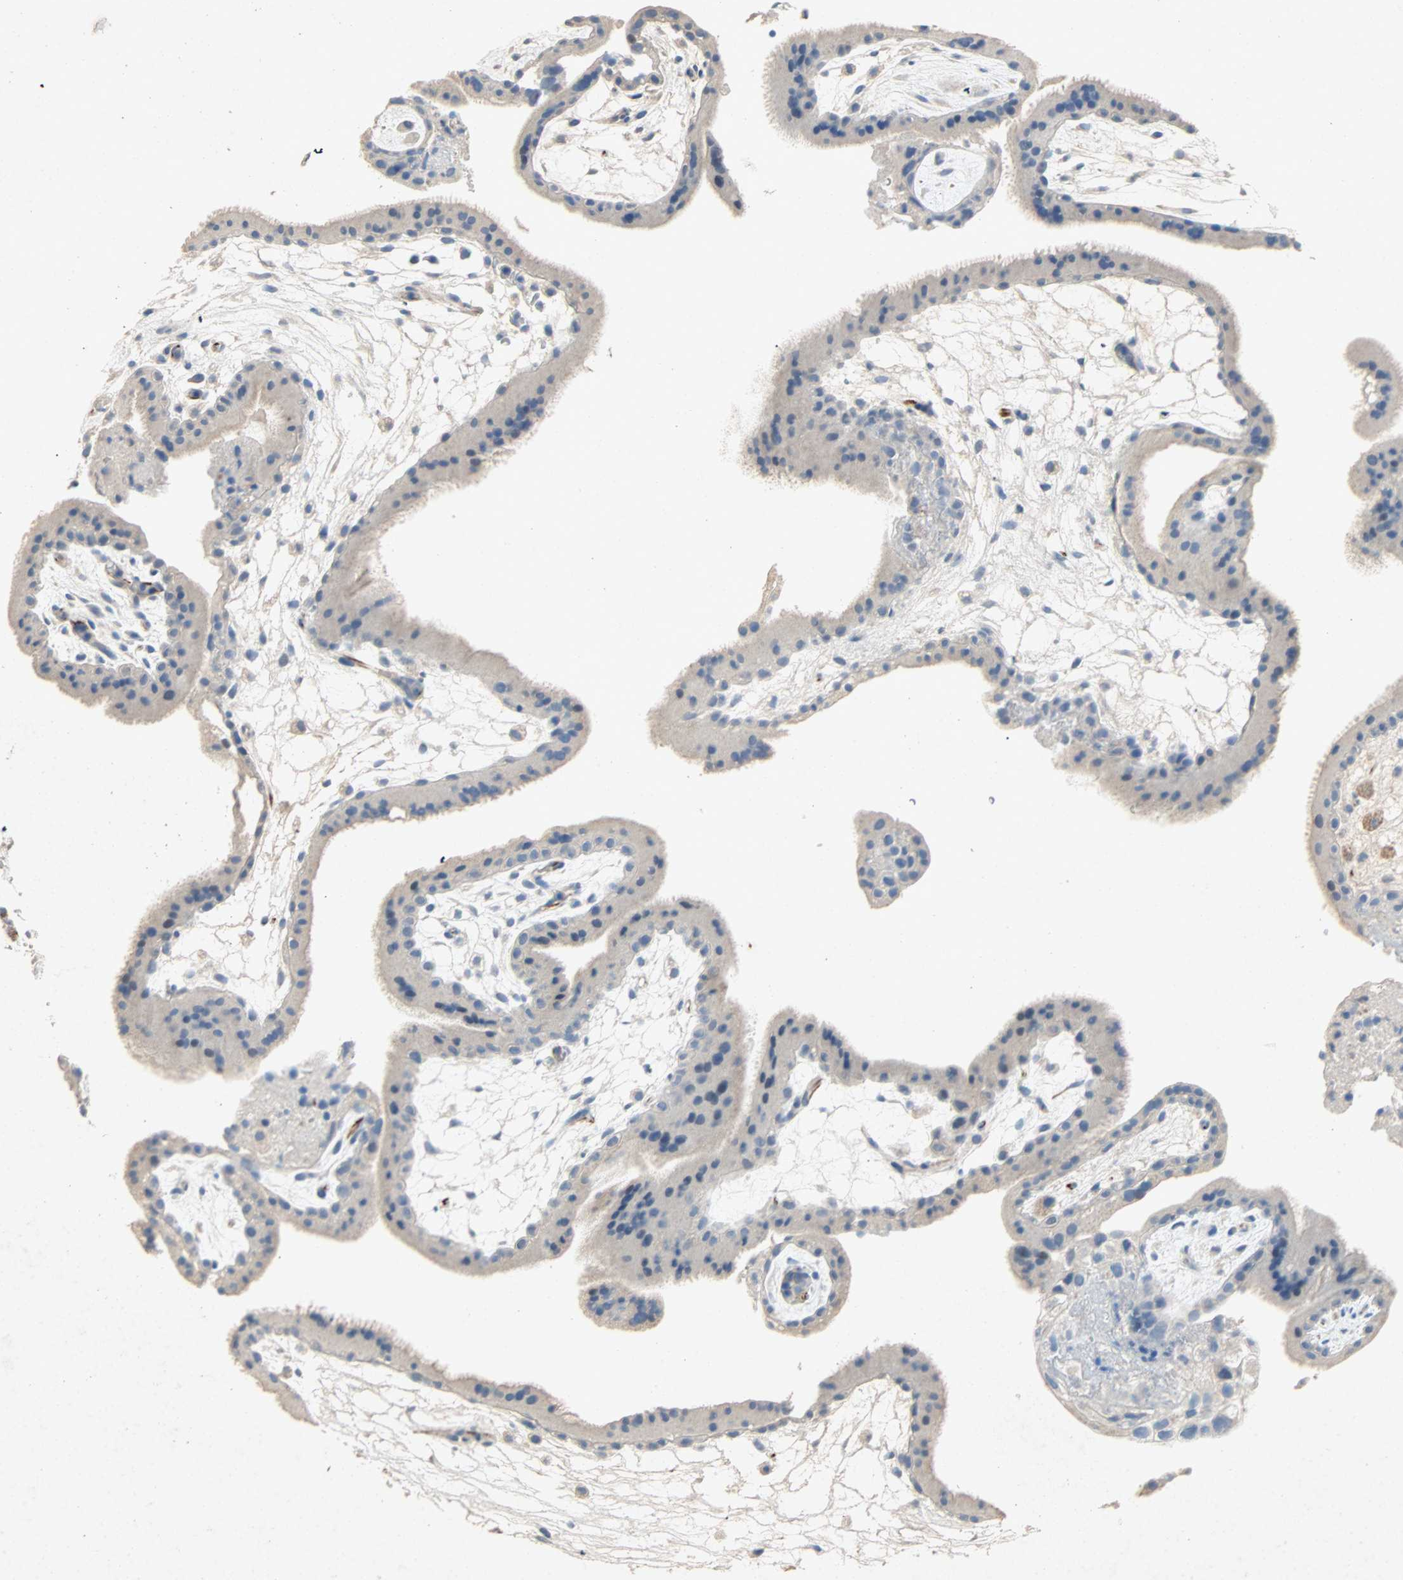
{"staining": {"intensity": "negative", "quantity": "none", "location": "none"}, "tissue": "placenta", "cell_type": "Decidual cells", "image_type": "normal", "snomed": [{"axis": "morphology", "description": "Normal tissue, NOS"}, {"axis": "topography", "description": "Placenta"}], "caption": "An immunohistochemistry (IHC) photomicrograph of benign placenta is shown. There is no staining in decidual cells of placenta.", "gene": "PCDHB2", "patient": {"sex": "female", "age": 19}}